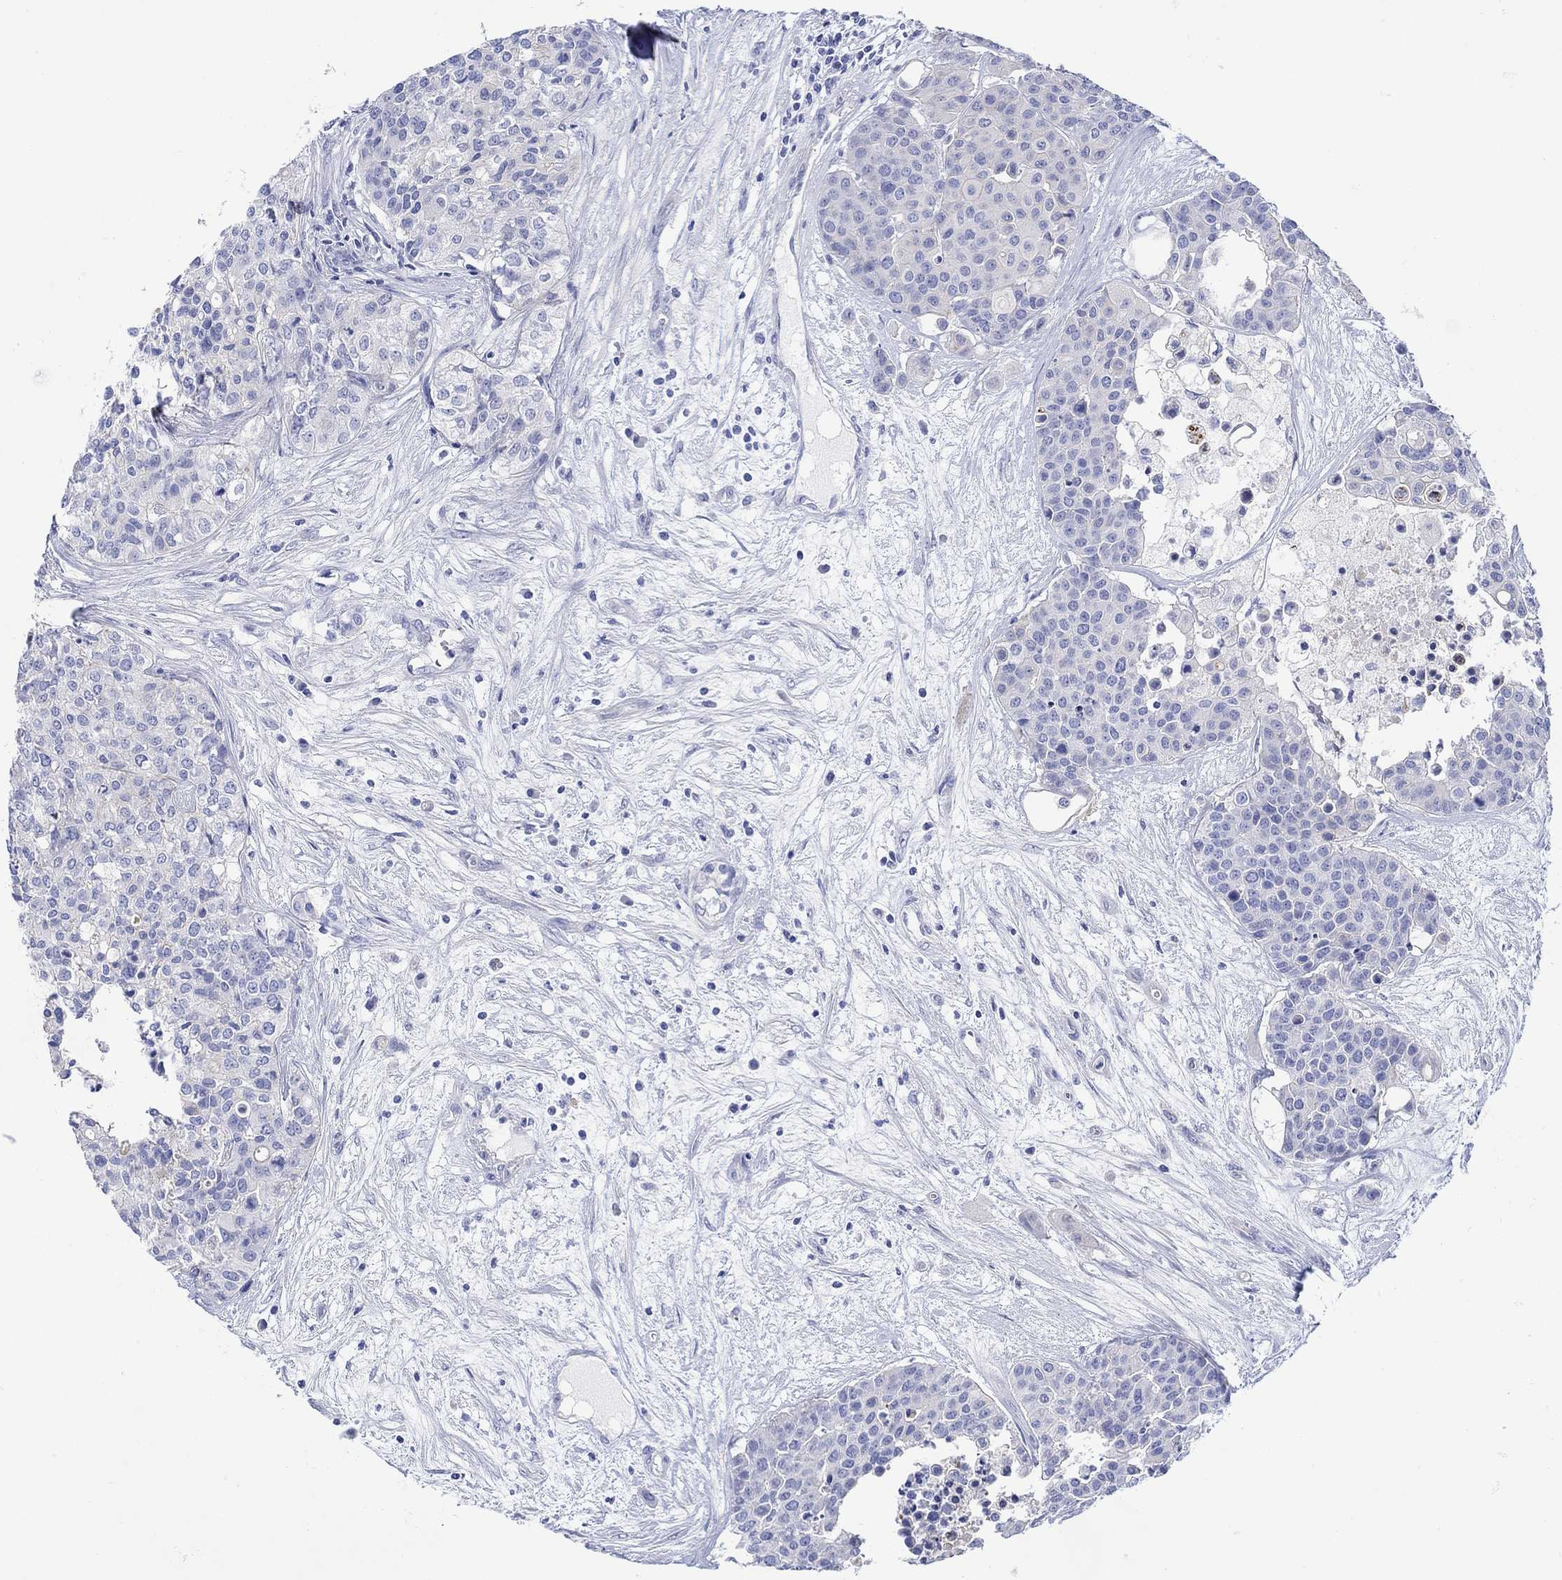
{"staining": {"intensity": "negative", "quantity": "none", "location": "none"}, "tissue": "carcinoid", "cell_type": "Tumor cells", "image_type": "cancer", "snomed": [{"axis": "morphology", "description": "Carcinoid, malignant, NOS"}, {"axis": "topography", "description": "Colon"}], "caption": "Immunohistochemistry (IHC) of human carcinoid (malignant) demonstrates no positivity in tumor cells.", "gene": "ANKMY1", "patient": {"sex": "male", "age": 81}}